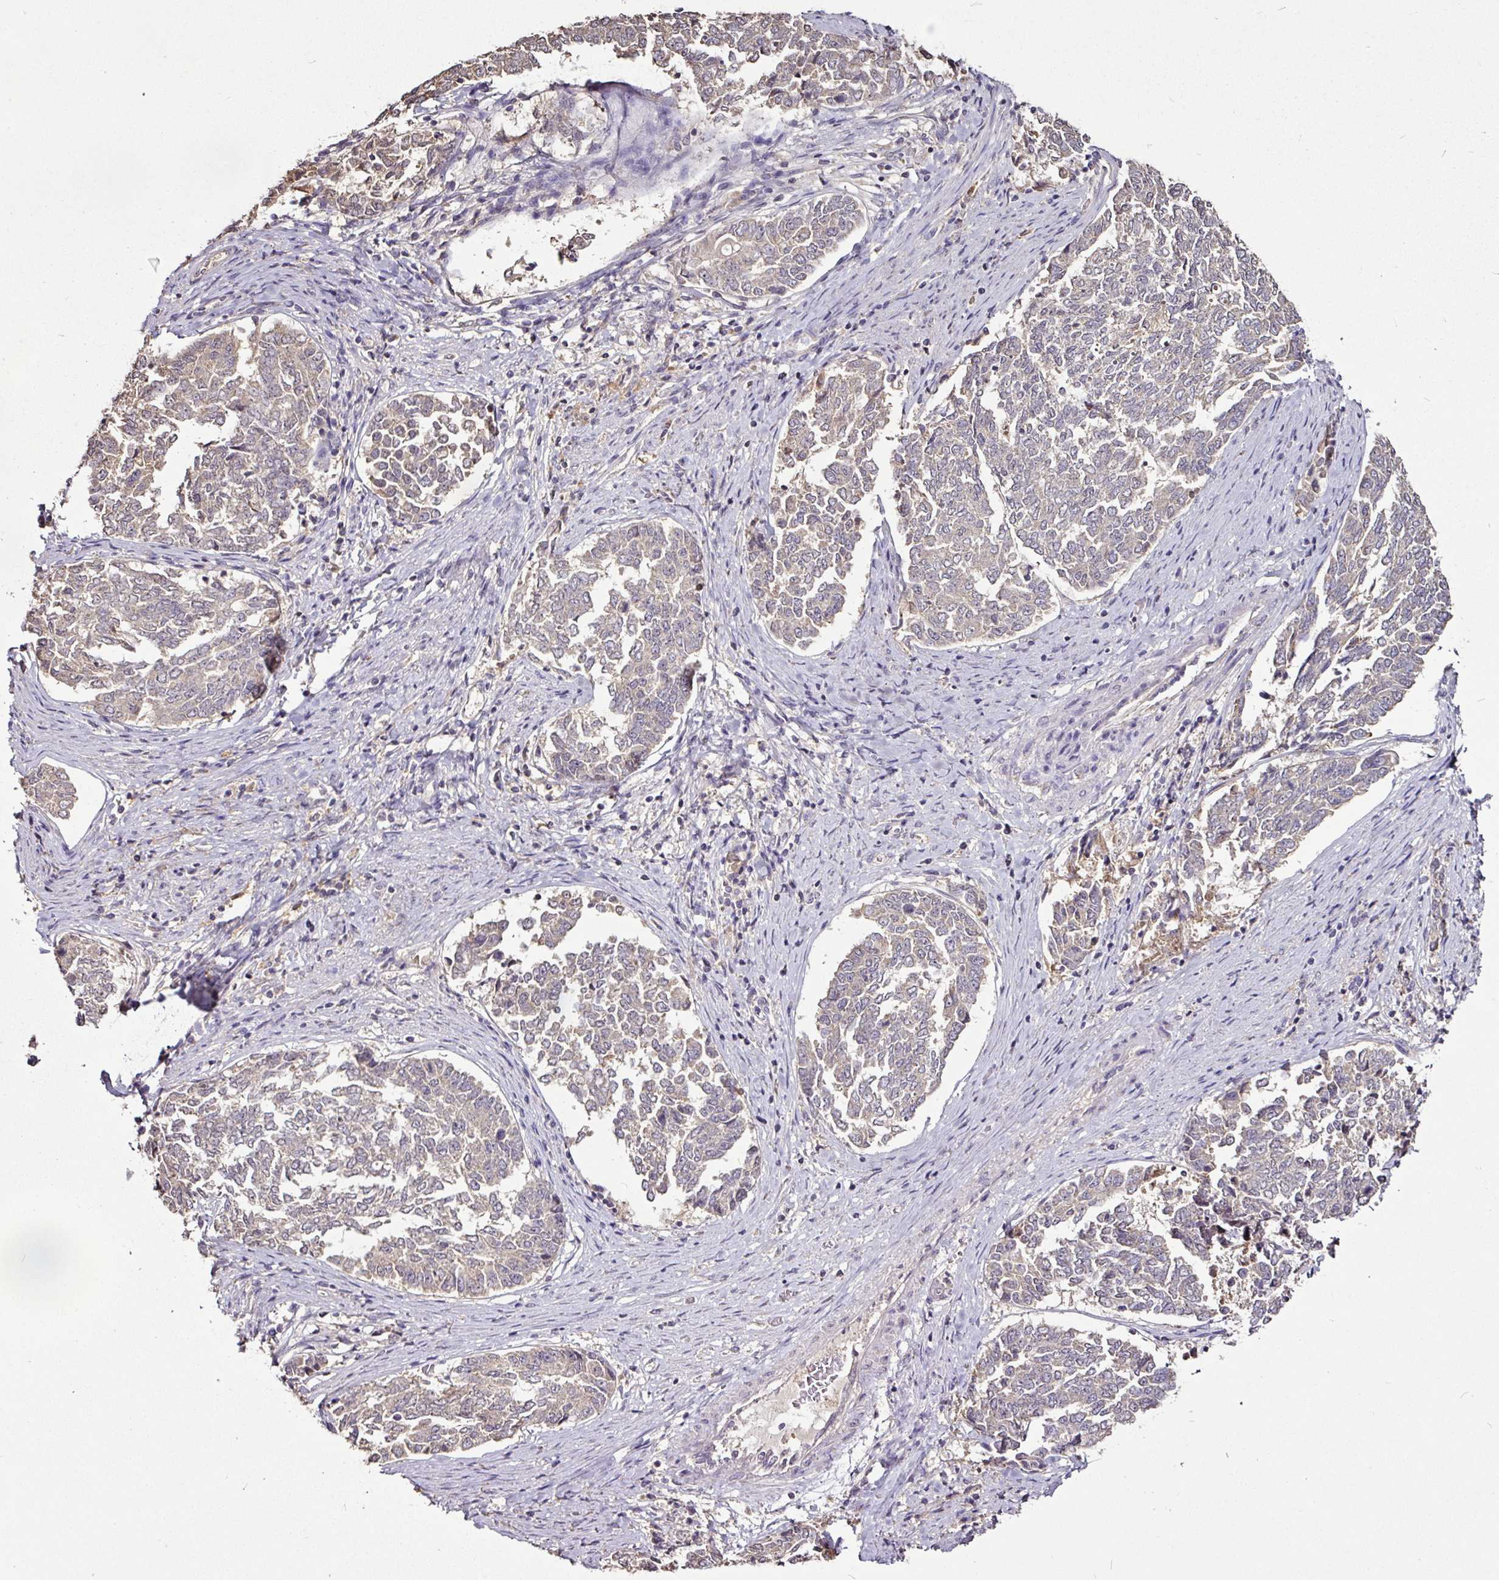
{"staining": {"intensity": "weak", "quantity": "<25%", "location": "cytoplasmic/membranous"}, "tissue": "endometrial cancer", "cell_type": "Tumor cells", "image_type": "cancer", "snomed": [{"axis": "morphology", "description": "Adenocarcinoma, NOS"}, {"axis": "topography", "description": "Endometrium"}], "caption": "Human endometrial adenocarcinoma stained for a protein using immunohistochemistry (IHC) reveals no expression in tumor cells.", "gene": "RPL38", "patient": {"sex": "female", "age": 80}}